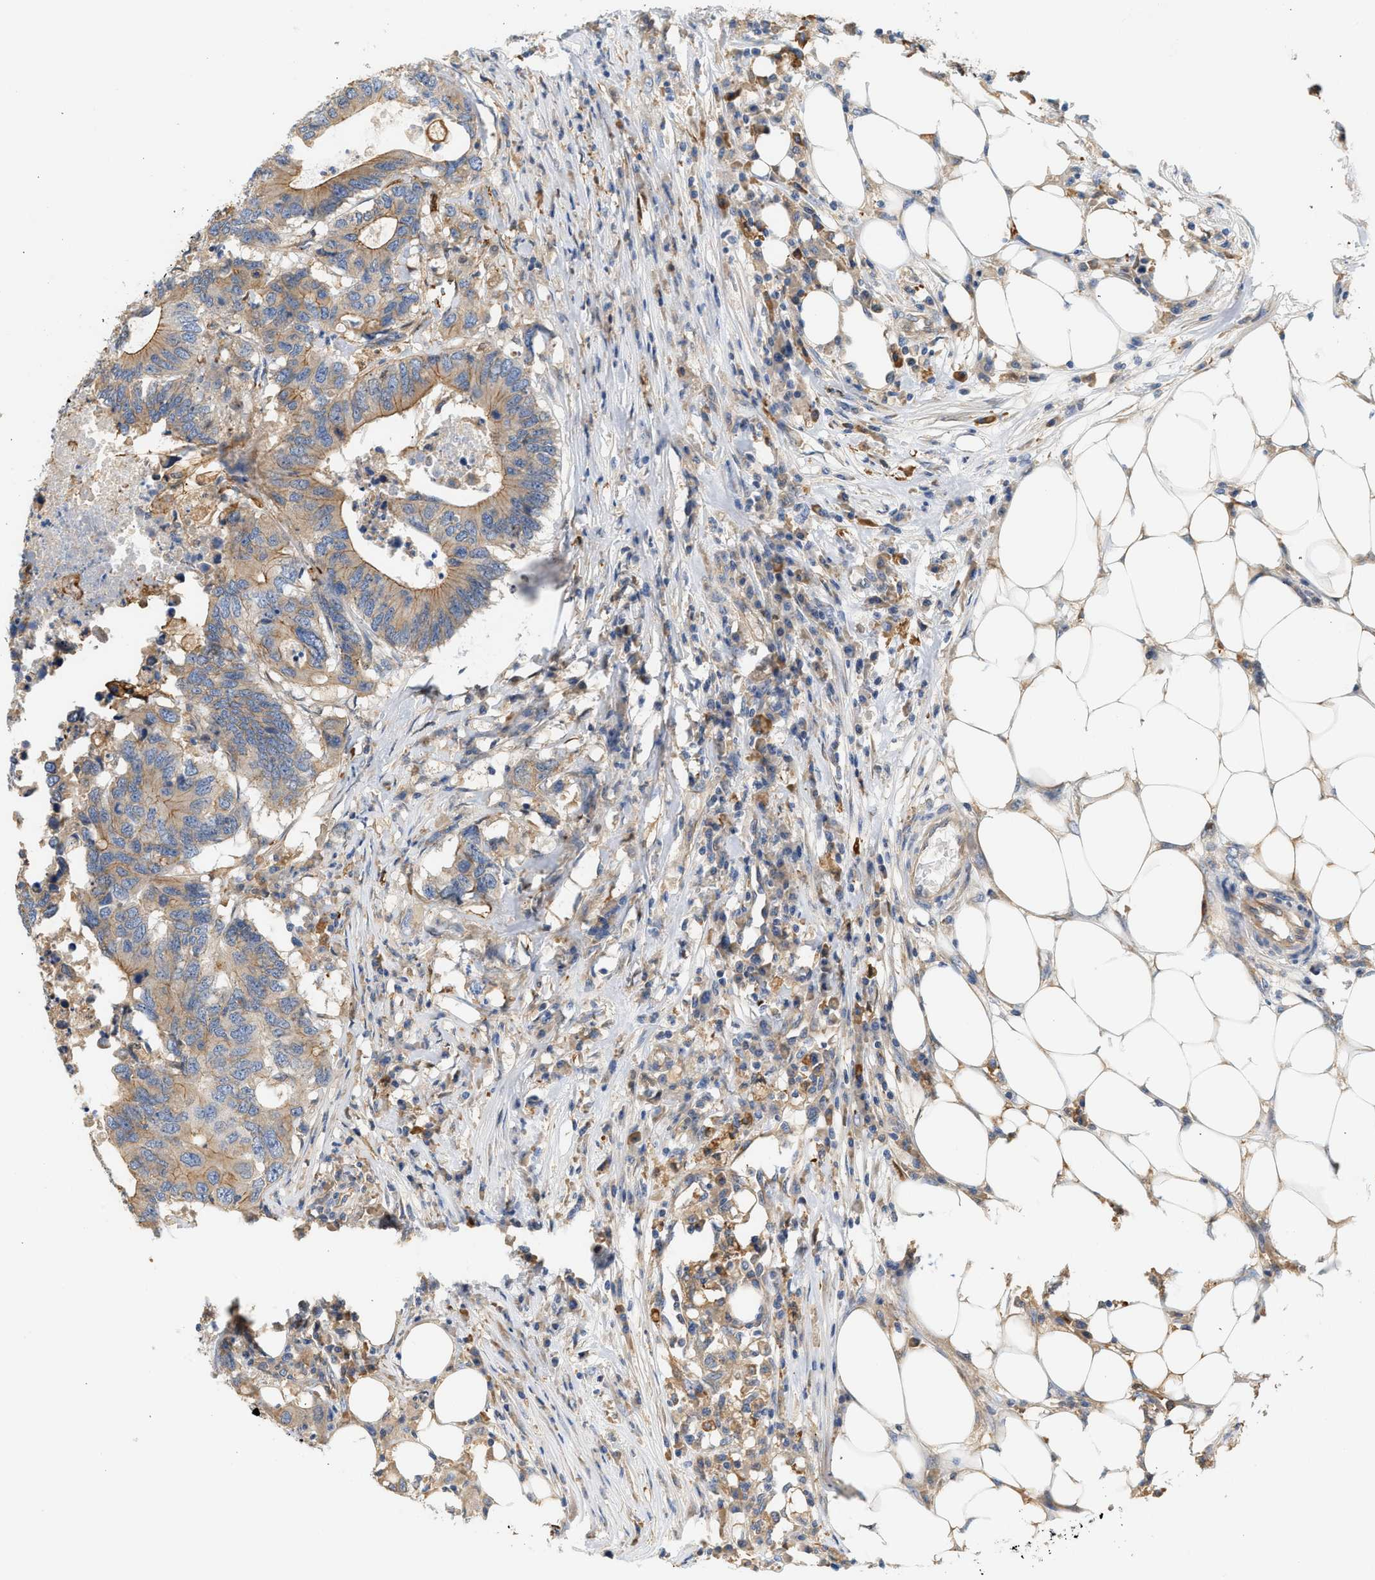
{"staining": {"intensity": "moderate", "quantity": ">75%", "location": "cytoplasmic/membranous"}, "tissue": "colorectal cancer", "cell_type": "Tumor cells", "image_type": "cancer", "snomed": [{"axis": "morphology", "description": "Adenocarcinoma, NOS"}, {"axis": "topography", "description": "Colon"}], "caption": "Colorectal adenocarcinoma stained with DAB (3,3'-diaminobenzidine) immunohistochemistry (IHC) shows medium levels of moderate cytoplasmic/membranous staining in approximately >75% of tumor cells. The protein of interest is shown in brown color, while the nuclei are stained blue.", "gene": "CTXN1", "patient": {"sex": "male", "age": 71}}